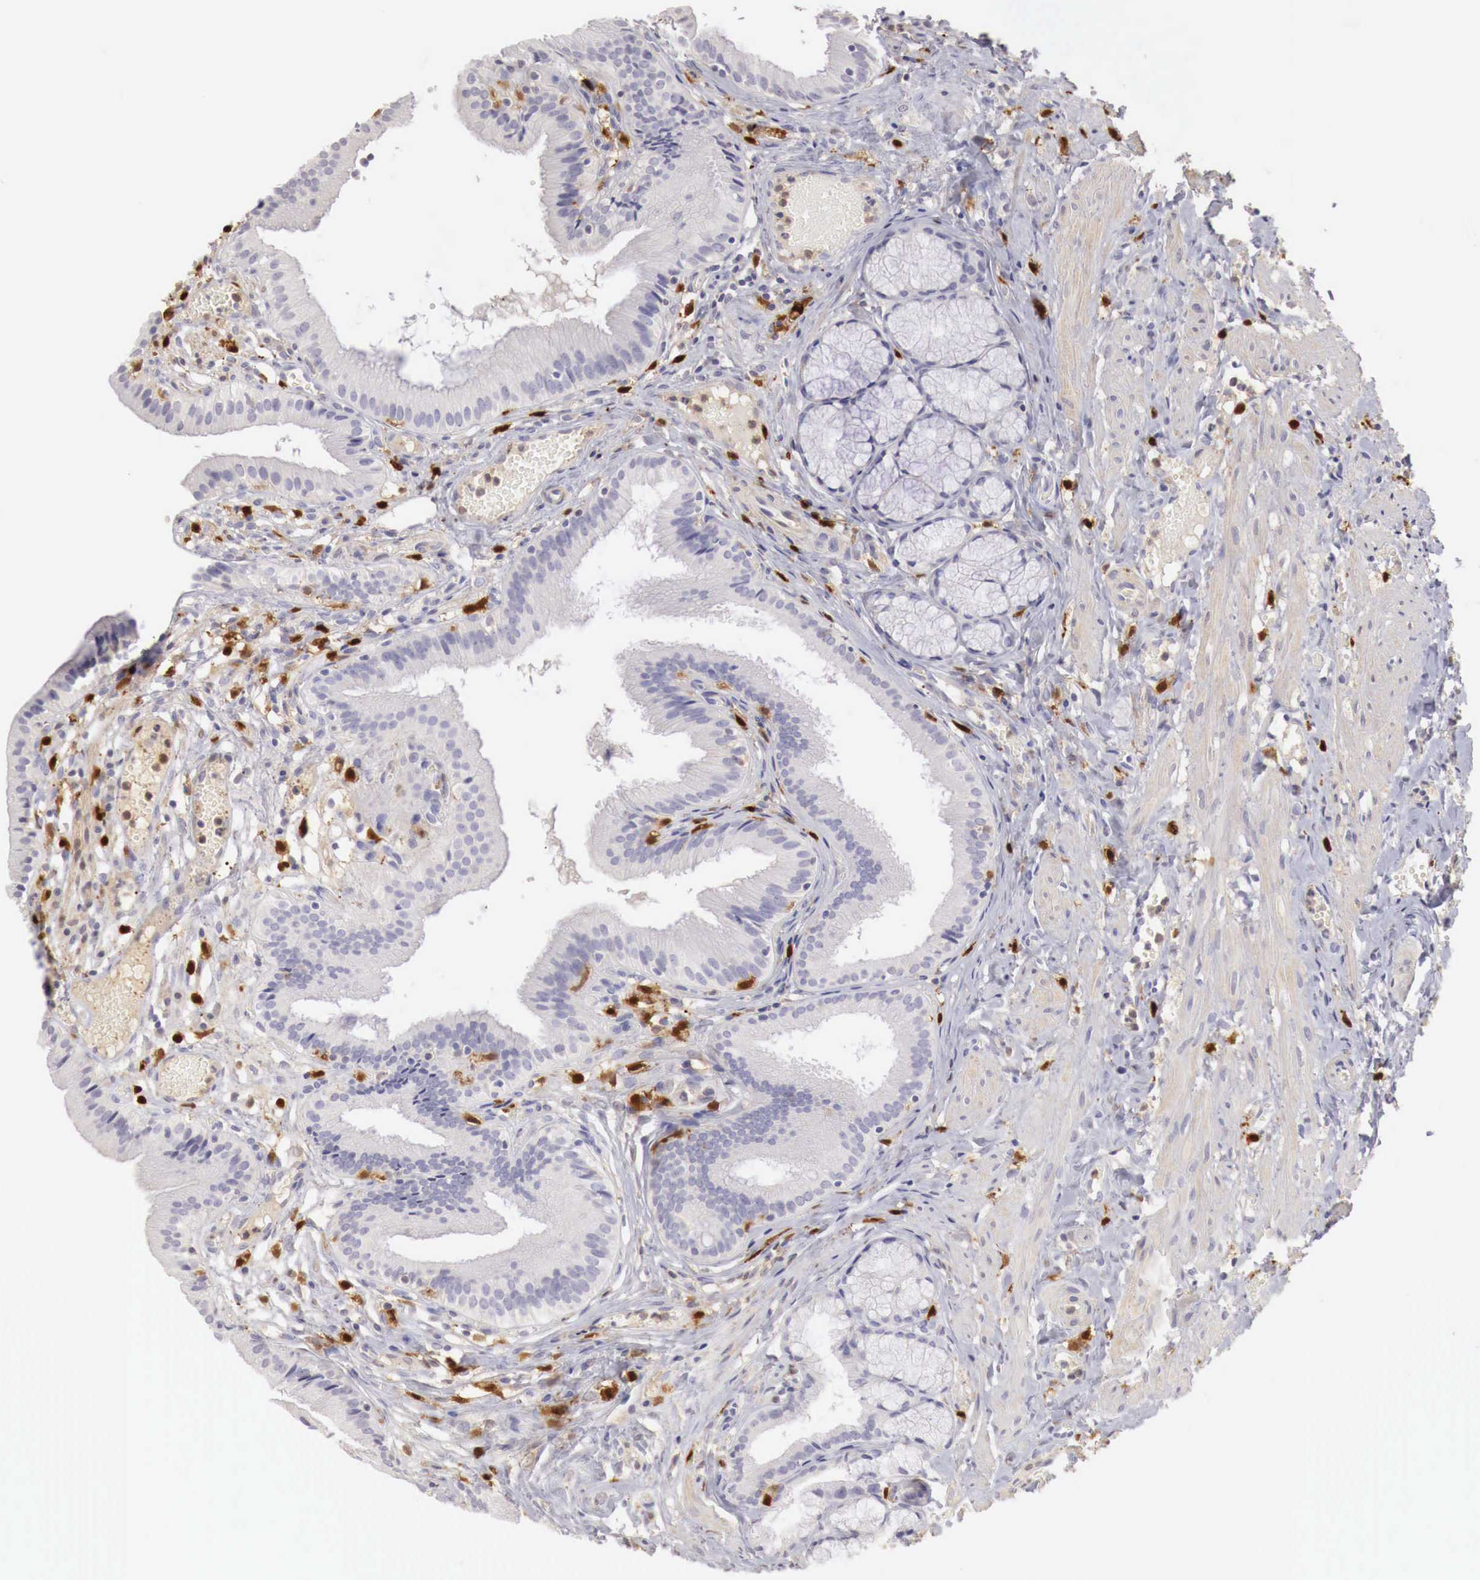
{"staining": {"intensity": "negative", "quantity": "none", "location": "none"}, "tissue": "gallbladder", "cell_type": "Glandular cells", "image_type": "normal", "snomed": [{"axis": "morphology", "description": "Normal tissue, NOS"}, {"axis": "topography", "description": "Gallbladder"}], "caption": "Immunohistochemistry of unremarkable gallbladder exhibits no staining in glandular cells. (Stains: DAB immunohistochemistry with hematoxylin counter stain, Microscopy: brightfield microscopy at high magnification).", "gene": "RENBP", "patient": {"sex": "male", "age": 28}}